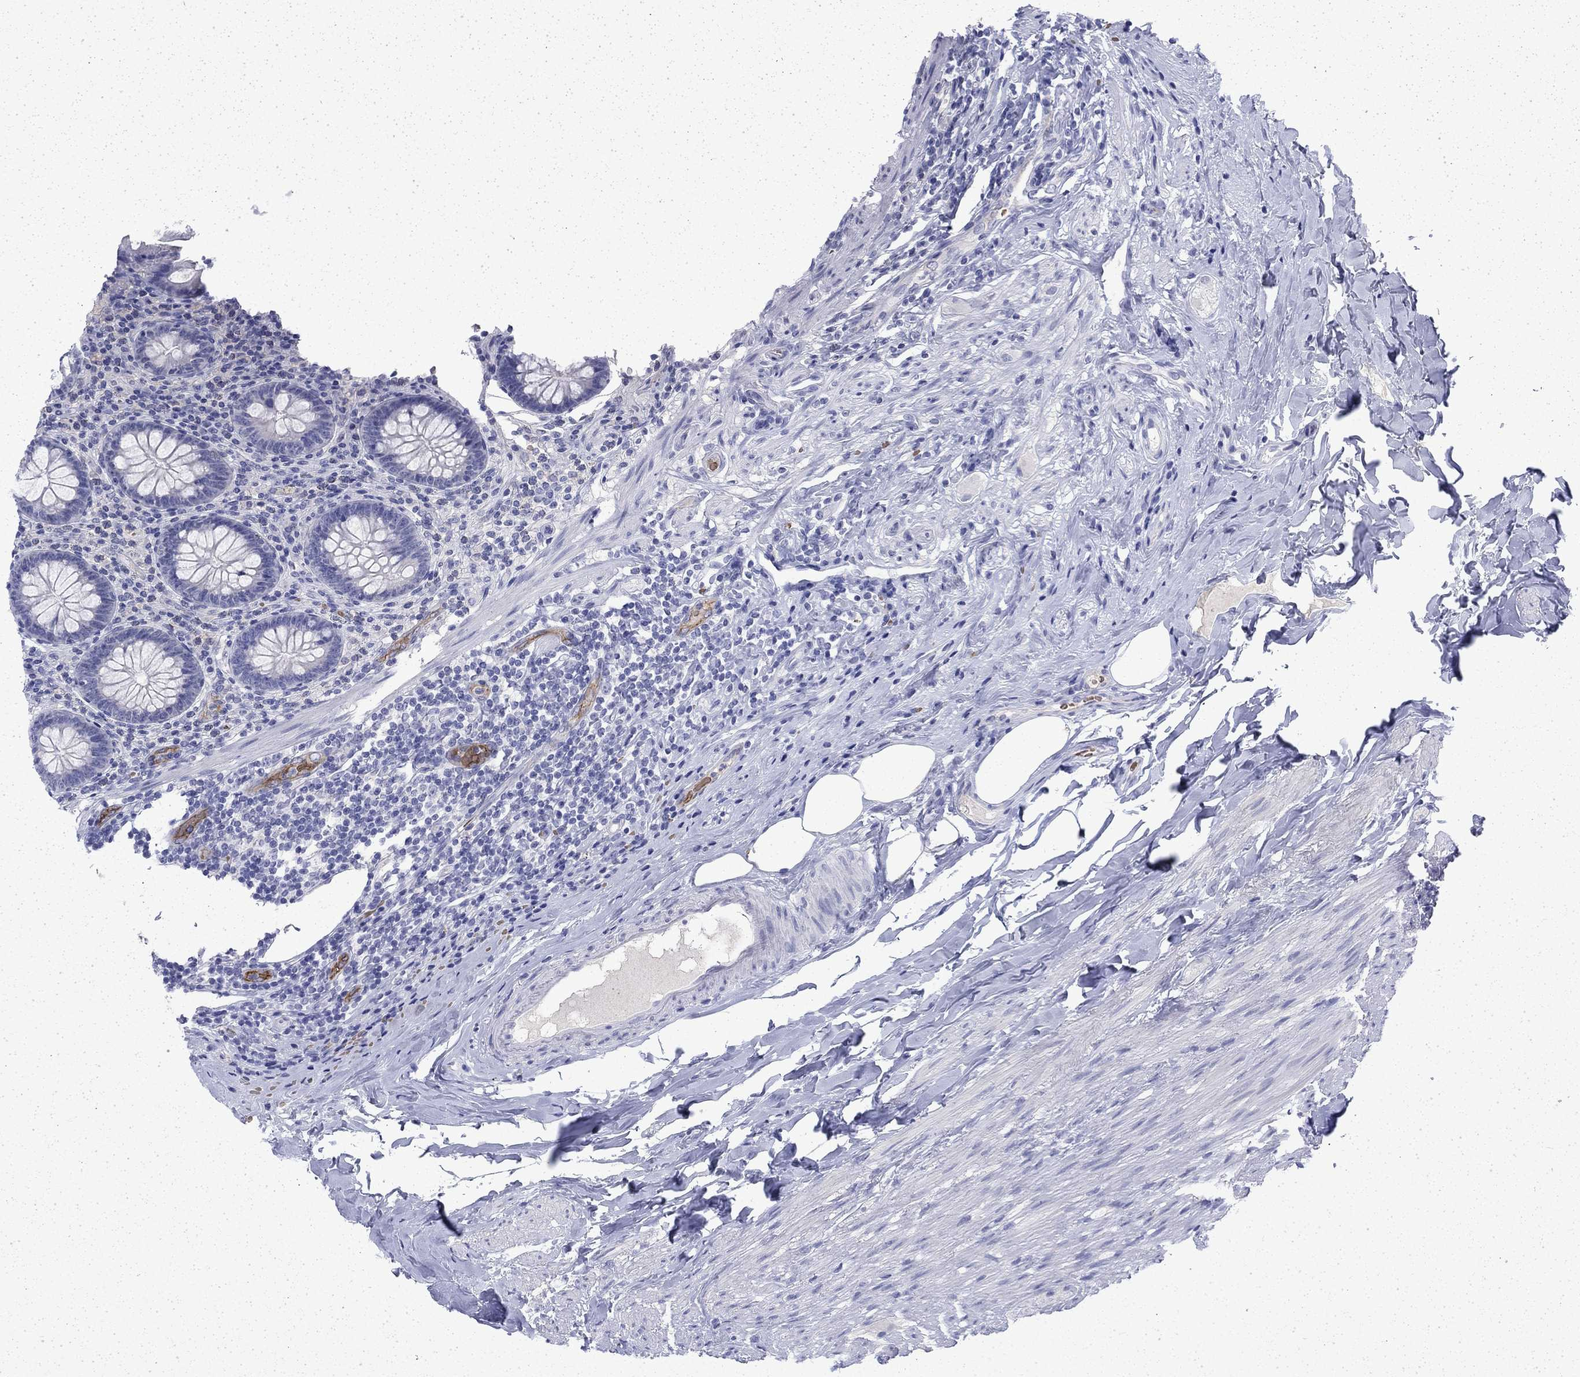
{"staining": {"intensity": "negative", "quantity": "none", "location": "none"}, "tissue": "appendix", "cell_type": "Glandular cells", "image_type": "normal", "snomed": [{"axis": "morphology", "description": "Normal tissue, NOS"}, {"axis": "topography", "description": "Appendix"}], "caption": "IHC of unremarkable appendix exhibits no positivity in glandular cells.", "gene": "ENPP6", "patient": {"sex": "male", "age": 47}}